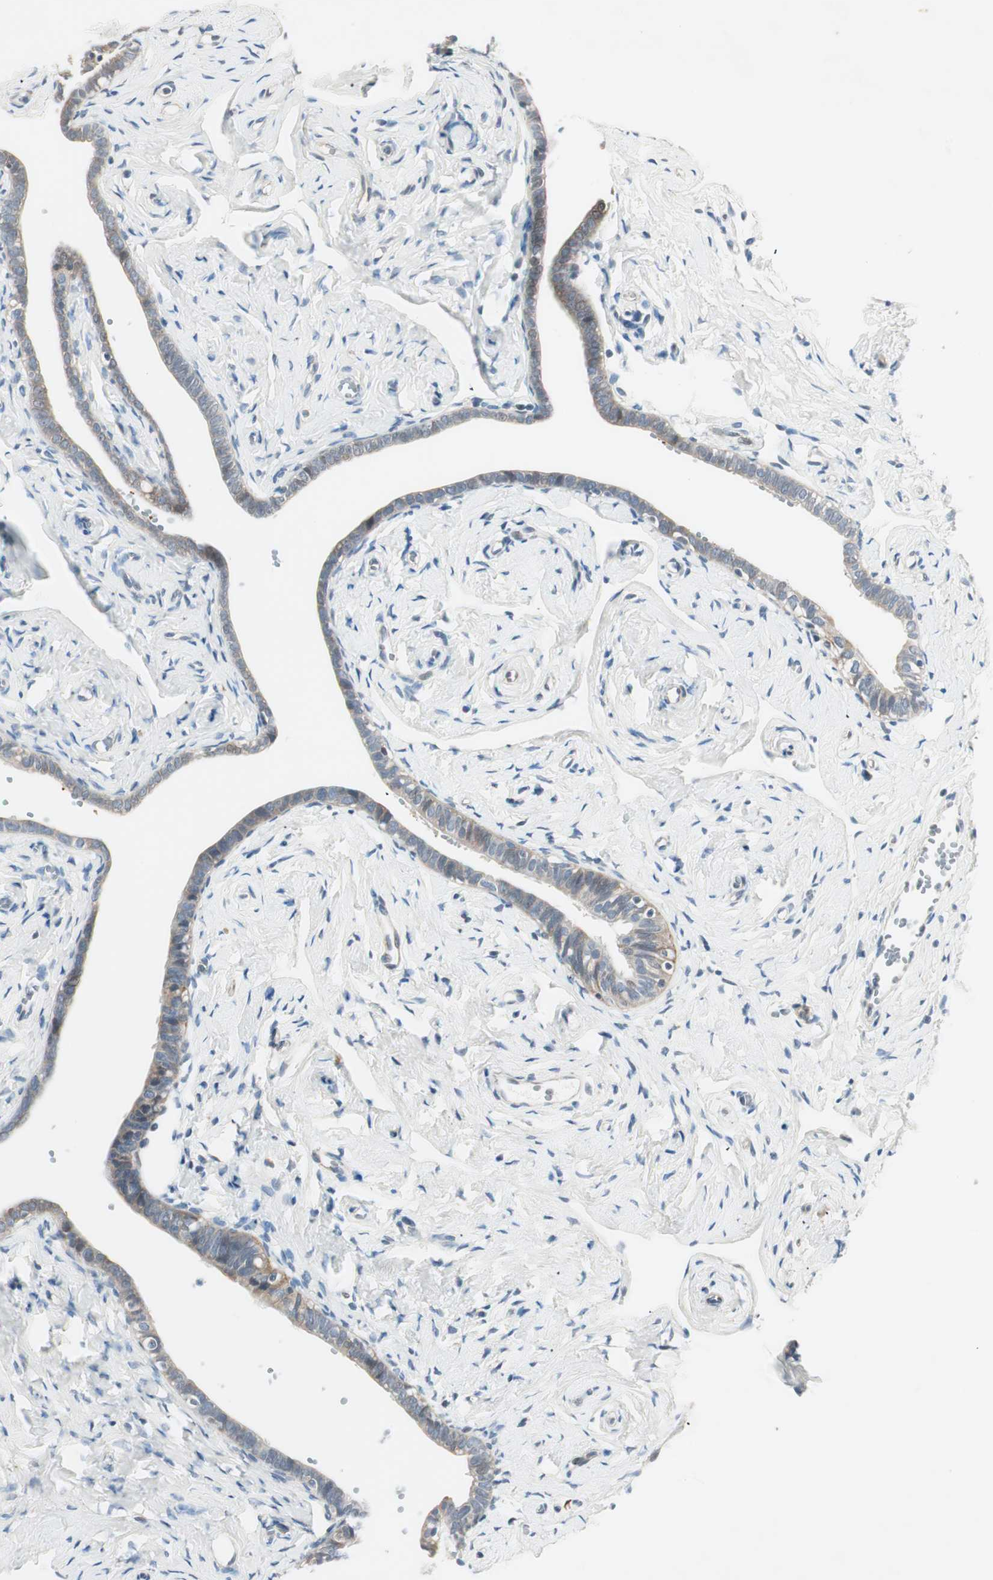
{"staining": {"intensity": "weak", "quantity": "25%-75%", "location": "cytoplasmic/membranous"}, "tissue": "fallopian tube", "cell_type": "Glandular cells", "image_type": "normal", "snomed": [{"axis": "morphology", "description": "Normal tissue, NOS"}, {"axis": "topography", "description": "Fallopian tube"}], "caption": "Glandular cells reveal low levels of weak cytoplasmic/membranous staining in approximately 25%-75% of cells in unremarkable human fallopian tube. (Brightfield microscopy of DAB IHC at high magnification).", "gene": "ITGB4", "patient": {"sex": "female", "age": 71}}